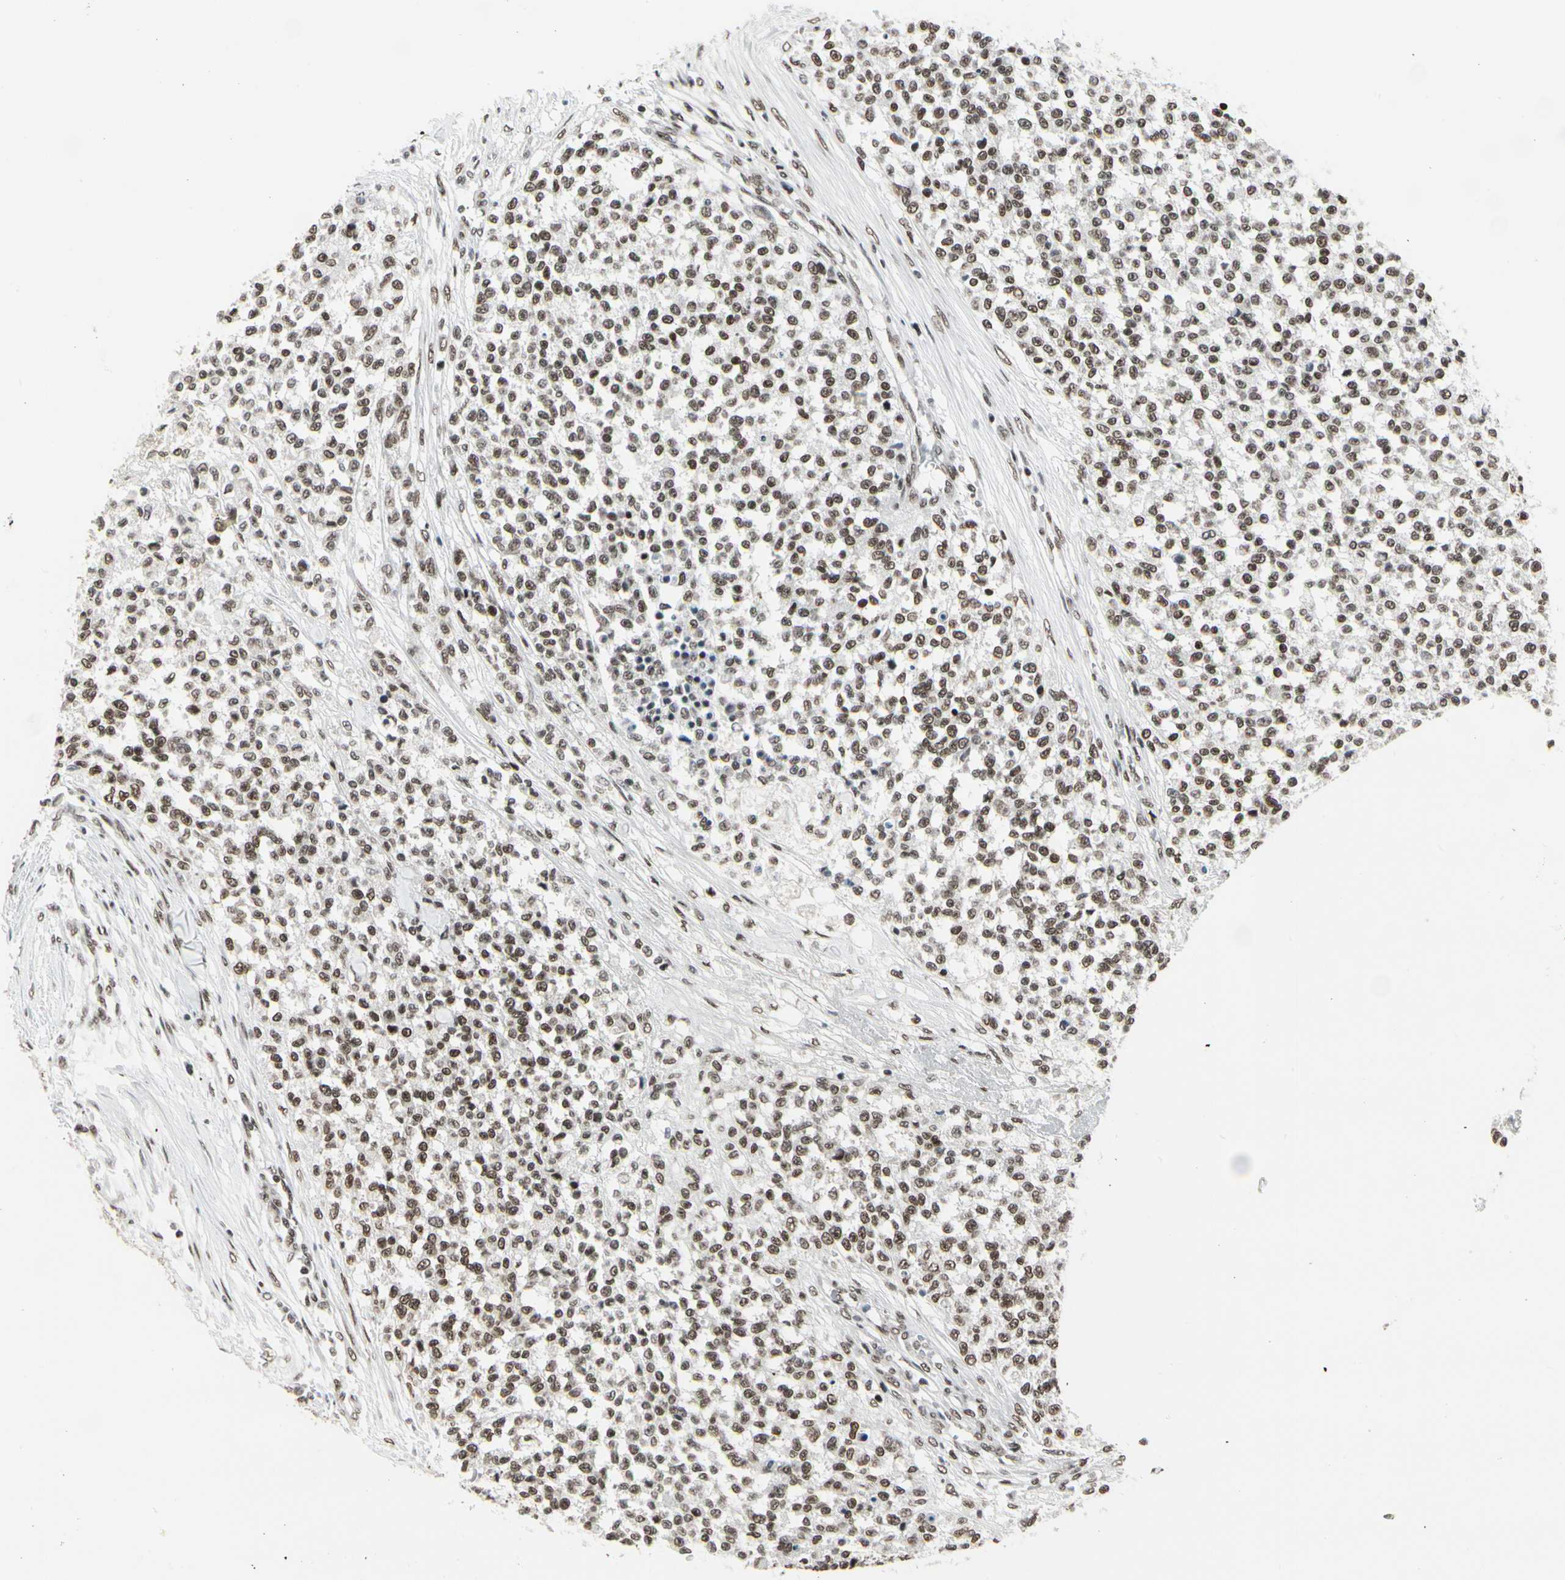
{"staining": {"intensity": "moderate", "quantity": ">75%", "location": "nuclear"}, "tissue": "testis cancer", "cell_type": "Tumor cells", "image_type": "cancer", "snomed": [{"axis": "morphology", "description": "Seminoma, NOS"}, {"axis": "topography", "description": "Testis"}], "caption": "About >75% of tumor cells in human testis seminoma reveal moderate nuclear protein expression as visualized by brown immunohistochemical staining.", "gene": "HMG20A", "patient": {"sex": "male", "age": 59}}